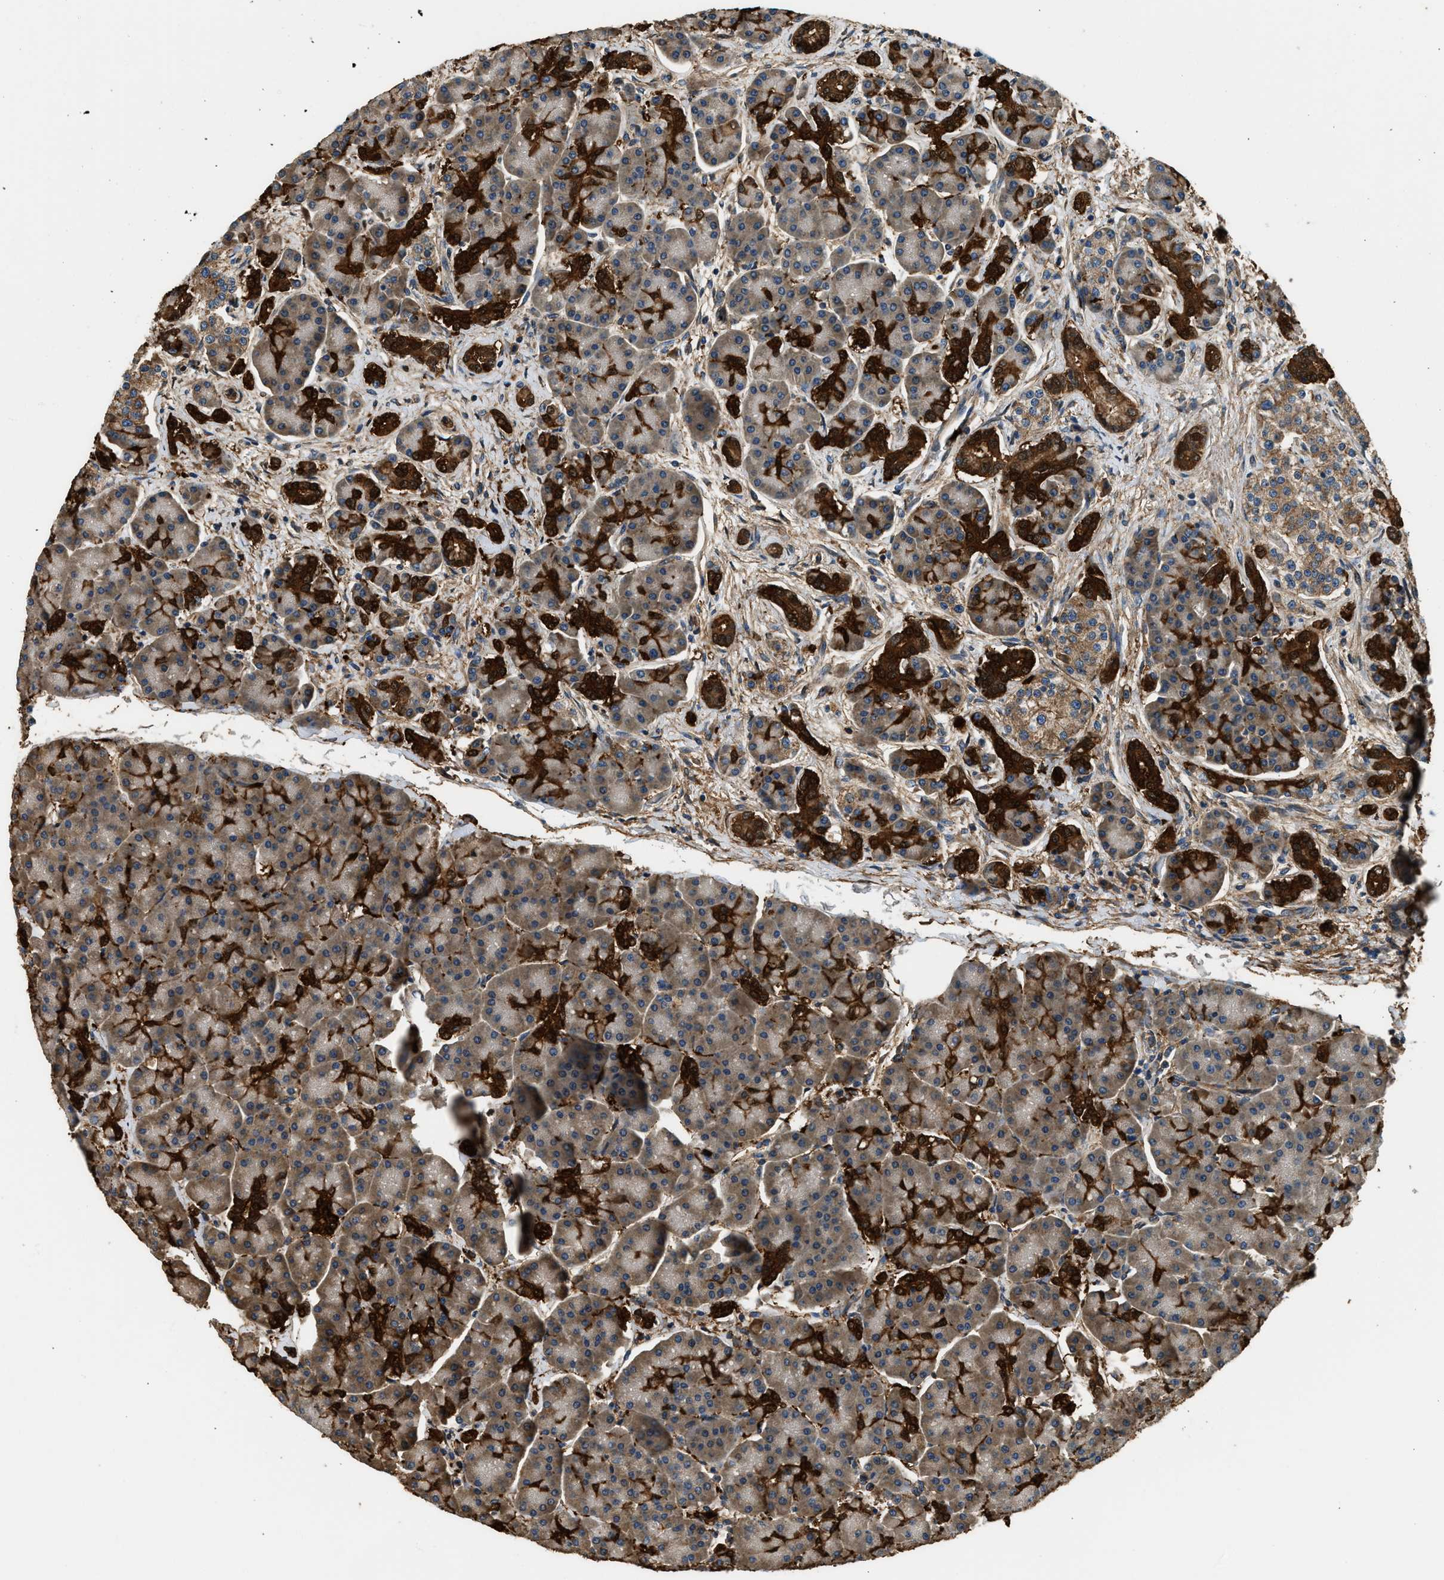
{"staining": {"intensity": "strong", "quantity": "25%-75%", "location": "cytoplasmic/membranous"}, "tissue": "pancreas", "cell_type": "Exocrine glandular cells", "image_type": "normal", "snomed": [{"axis": "morphology", "description": "Normal tissue, NOS"}, {"axis": "topography", "description": "Pancreas"}], "caption": "Brown immunohistochemical staining in normal pancreas exhibits strong cytoplasmic/membranous positivity in approximately 25%-75% of exocrine glandular cells.", "gene": "ANXA3", "patient": {"sex": "female", "age": 70}}